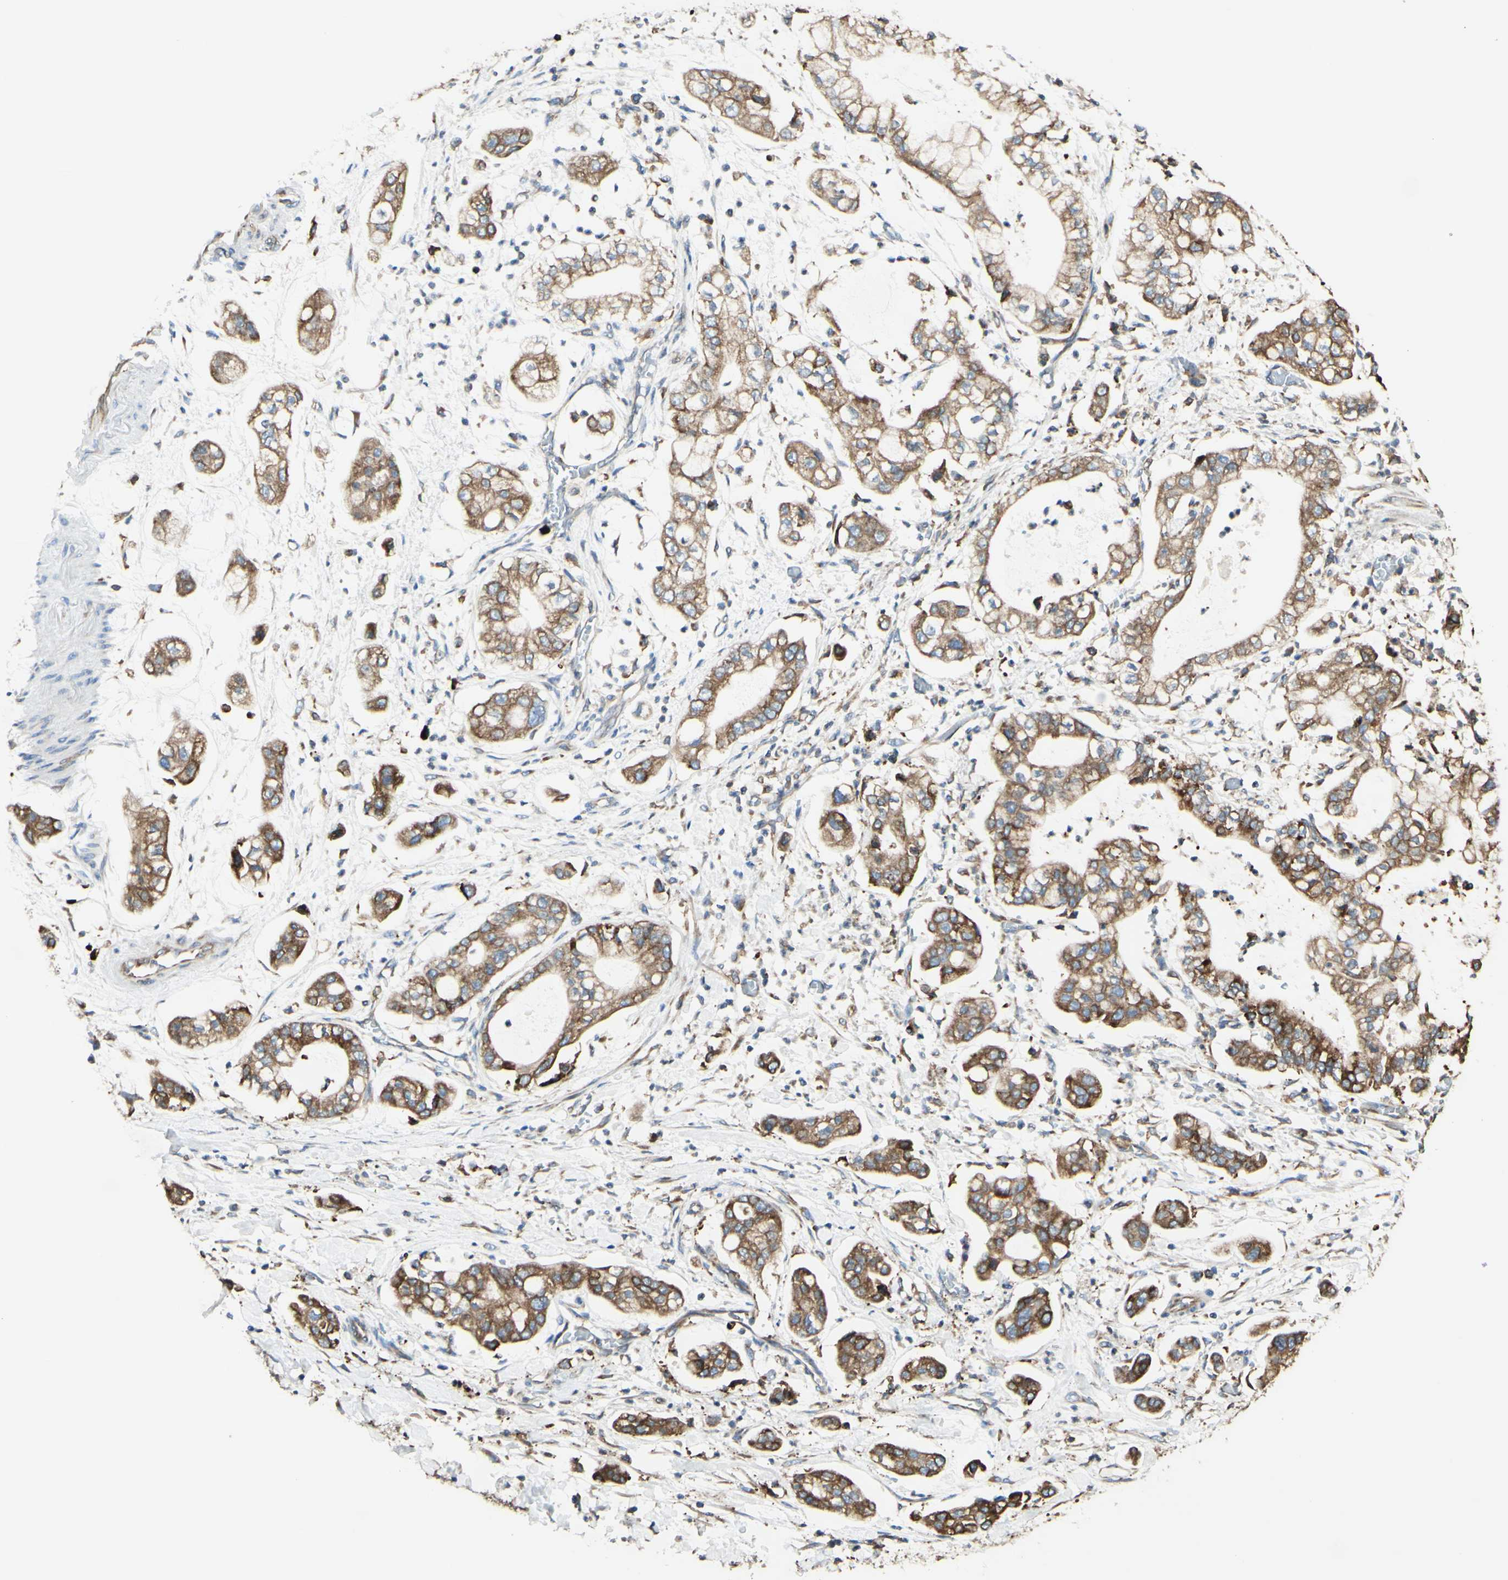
{"staining": {"intensity": "moderate", "quantity": ">75%", "location": "cytoplasmic/membranous"}, "tissue": "stomach cancer", "cell_type": "Tumor cells", "image_type": "cancer", "snomed": [{"axis": "morphology", "description": "Adenocarcinoma, NOS"}, {"axis": "topography", "description": "Stomach"}], "caption": "Immunohistochemical staining of stomach cancer shows moderate cytoplasmic/membranous protein staining in about >75% of tumor cells.", "gene": "DNAJB11", "patient": {"sex": "male", "age": 76}}